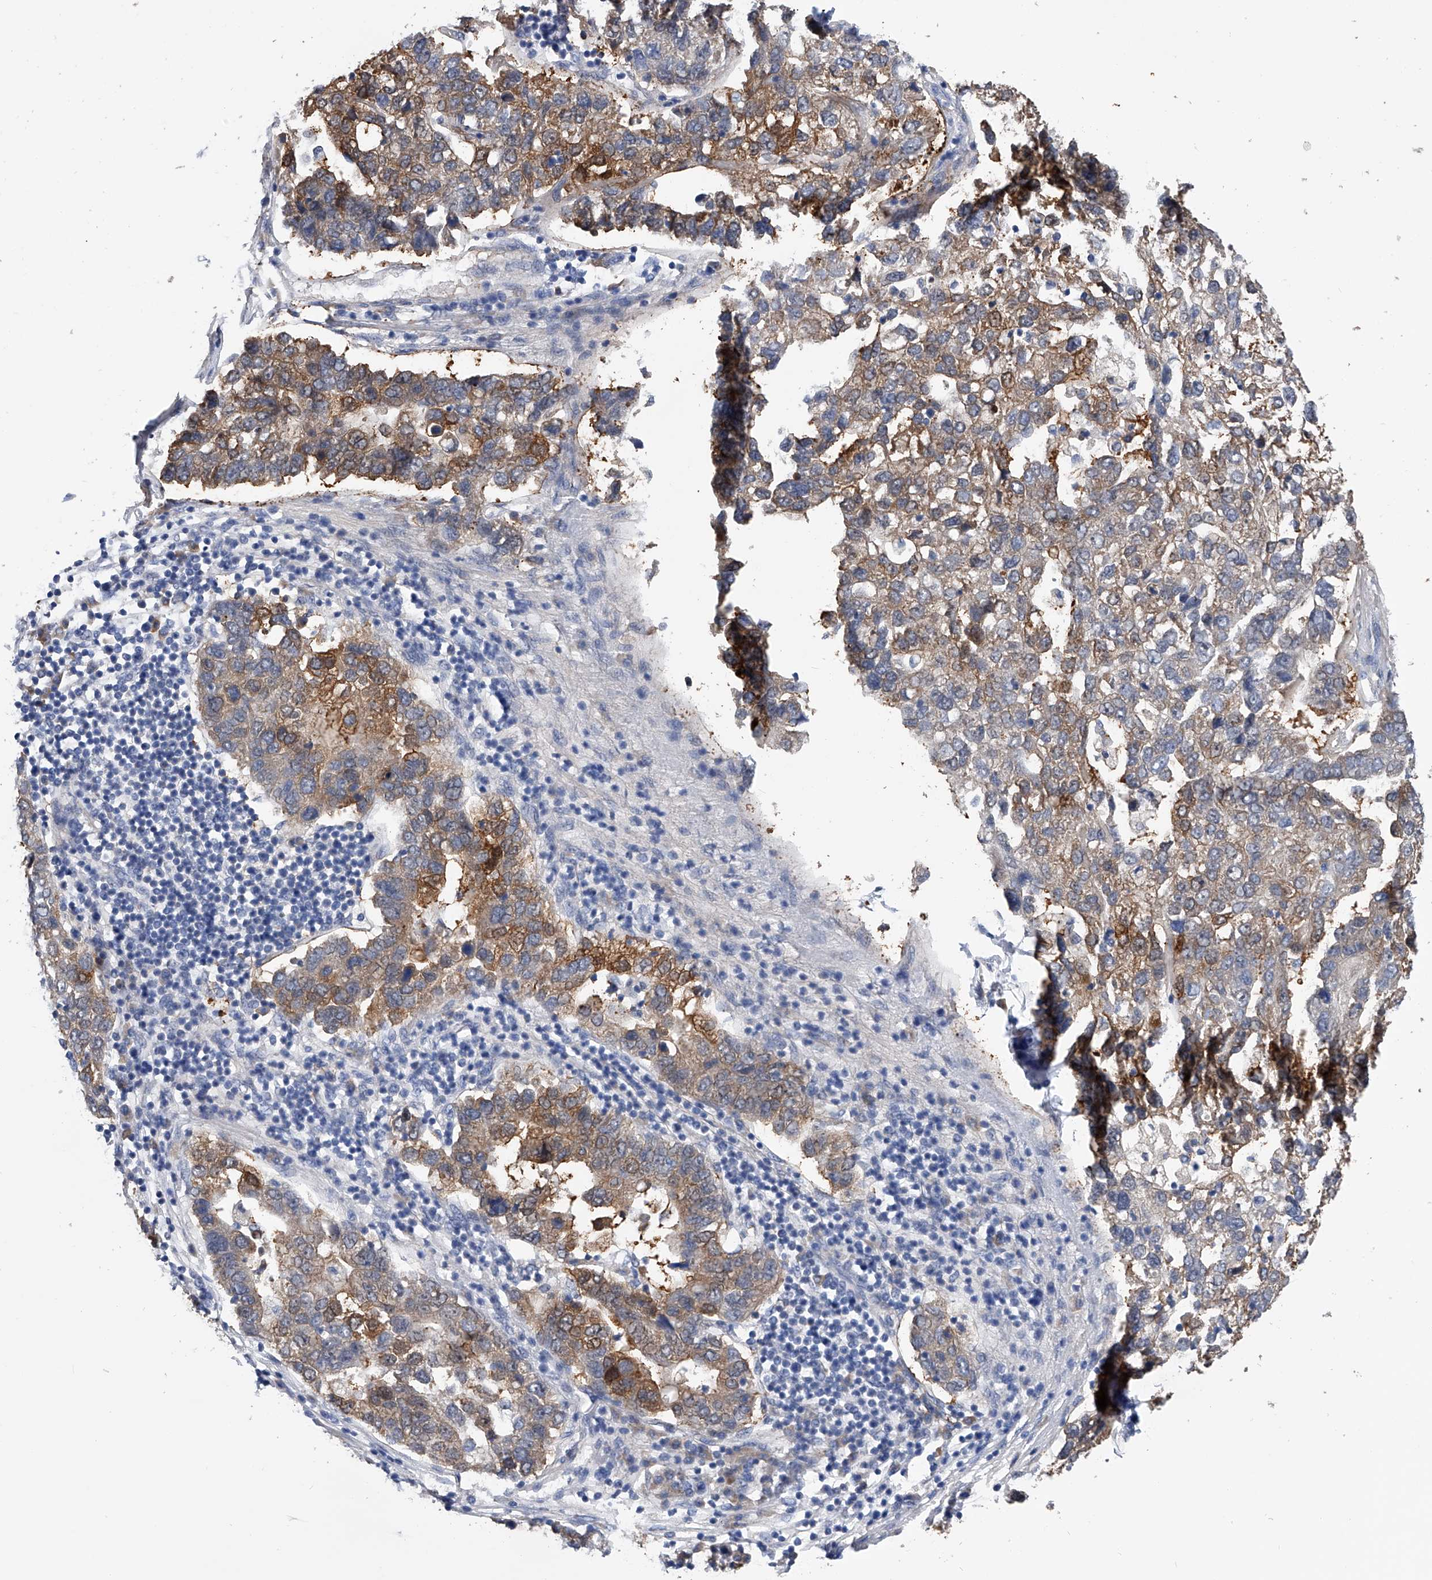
{"staining": {"intensity": "moderate", "quantity": ">75%", "location": "cytoplasmic/membranous"}, "tissue": "pancreatic cancer", "cell_type": "Tumor cells", "image_type": "cancer", "snomed": [{"axis": "morphology", "description": "Adenocarcinoma, NOS"}, {"axis": "topography", "description": "Pancreas"}], "caption": "High-power microscopy captured an IHC photomicrograph of adenocarcinoma (pancreatic), revealing moderate cytoplasmic/membranous staining in approximately >75% of tumor cells.", "gene": "PGM3", "patient": {"sex": "female", "age": 61}}